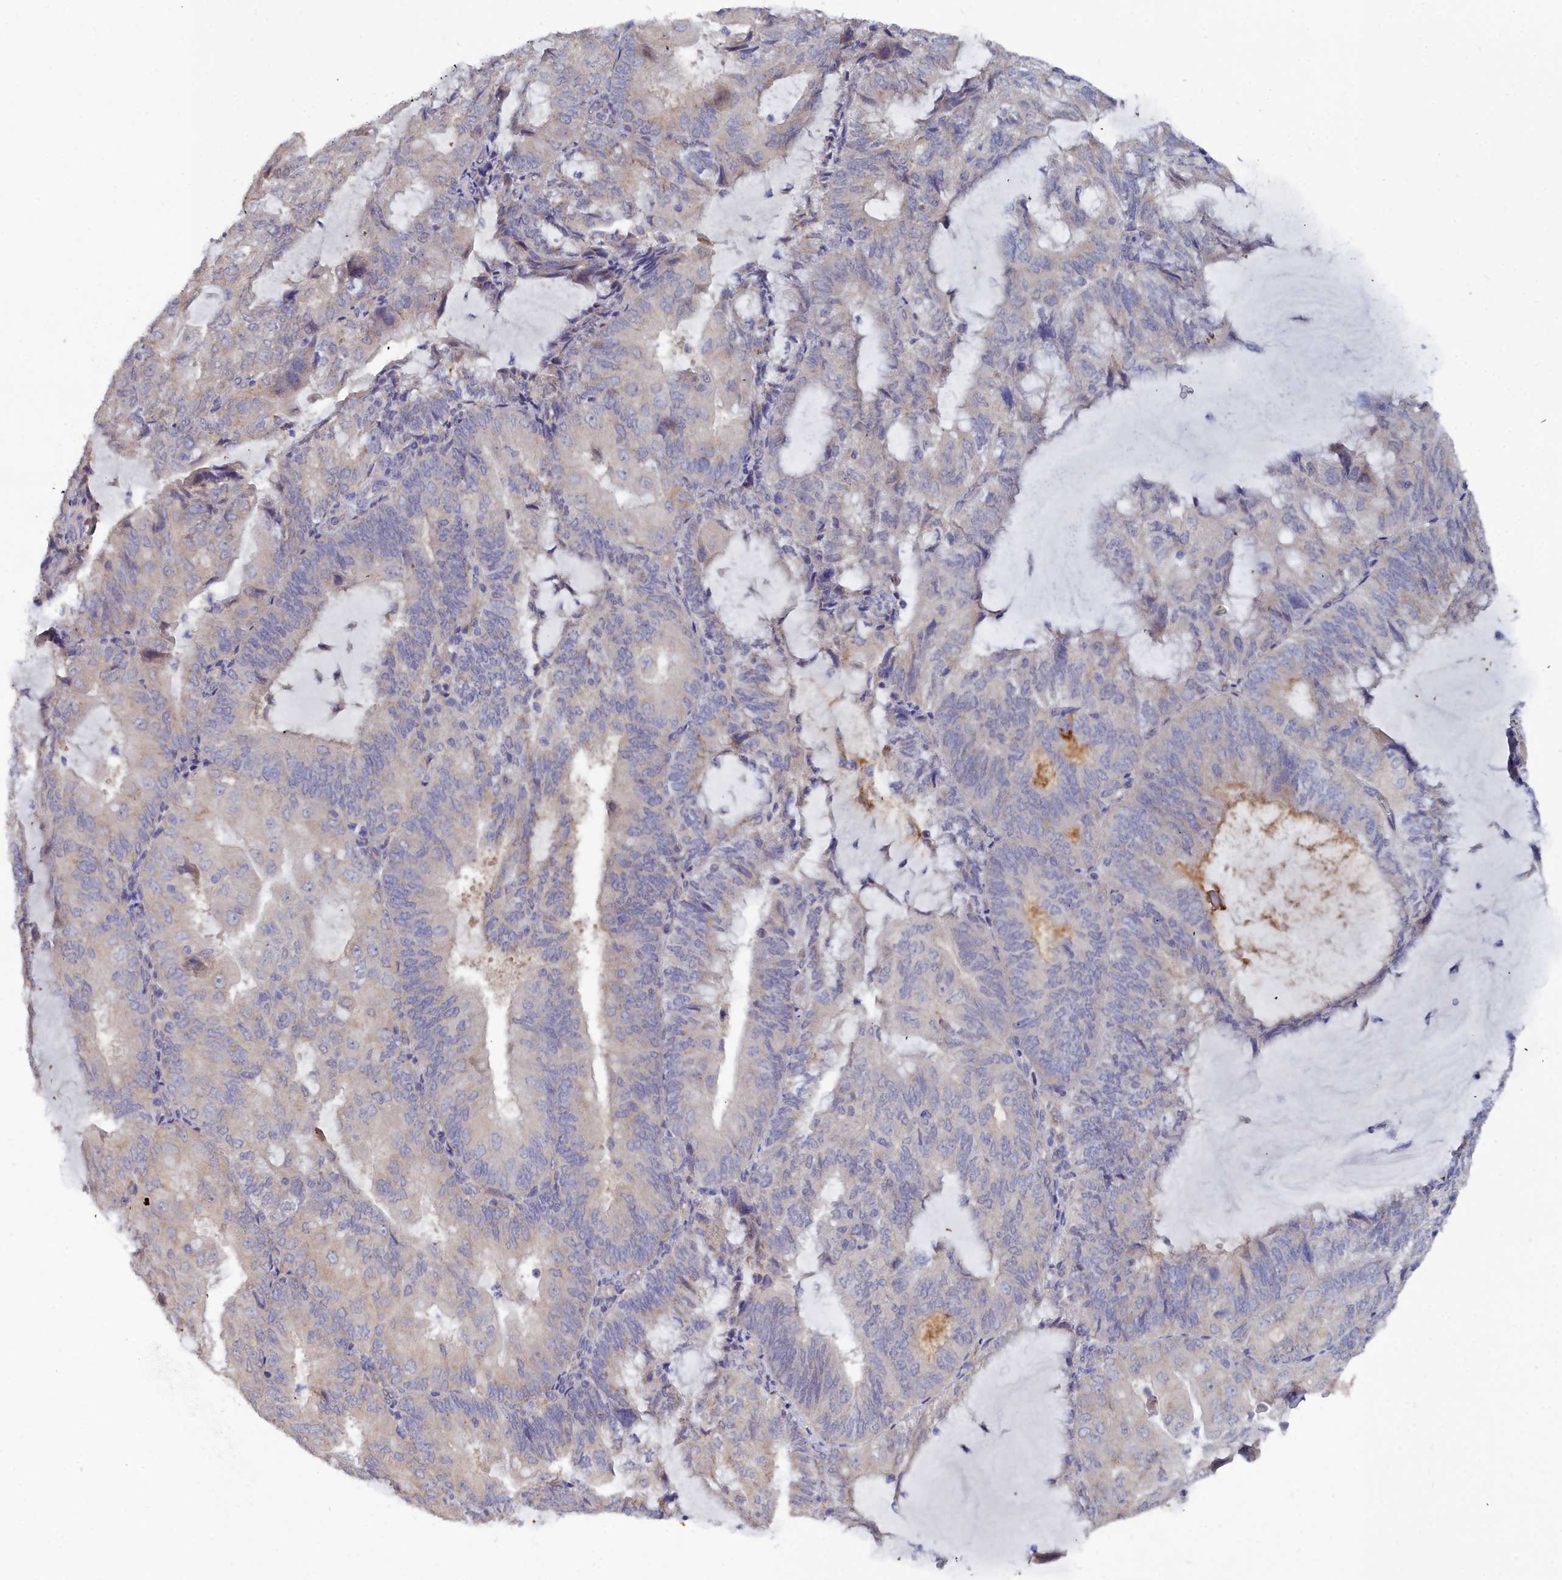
{"staining": {"intensity": "negative", "quantity": "none", "location": "none"}, "tissue": "endometrial cancer", "cell_type": "Tumor cells", "image_type": "cancer", "snomed": [{"axis": "morphology", "description": "Adenocarcinoma, NOS"}, {"axis": "topography", "description": "Endometrium"}], "caption": "Immunohistochemical staining of human endometrial cancer (adenocarcinoma) displays no significant expression in tumor cells.", "gene": "RDX", "patient": {"sex": "female", "age": 81}}